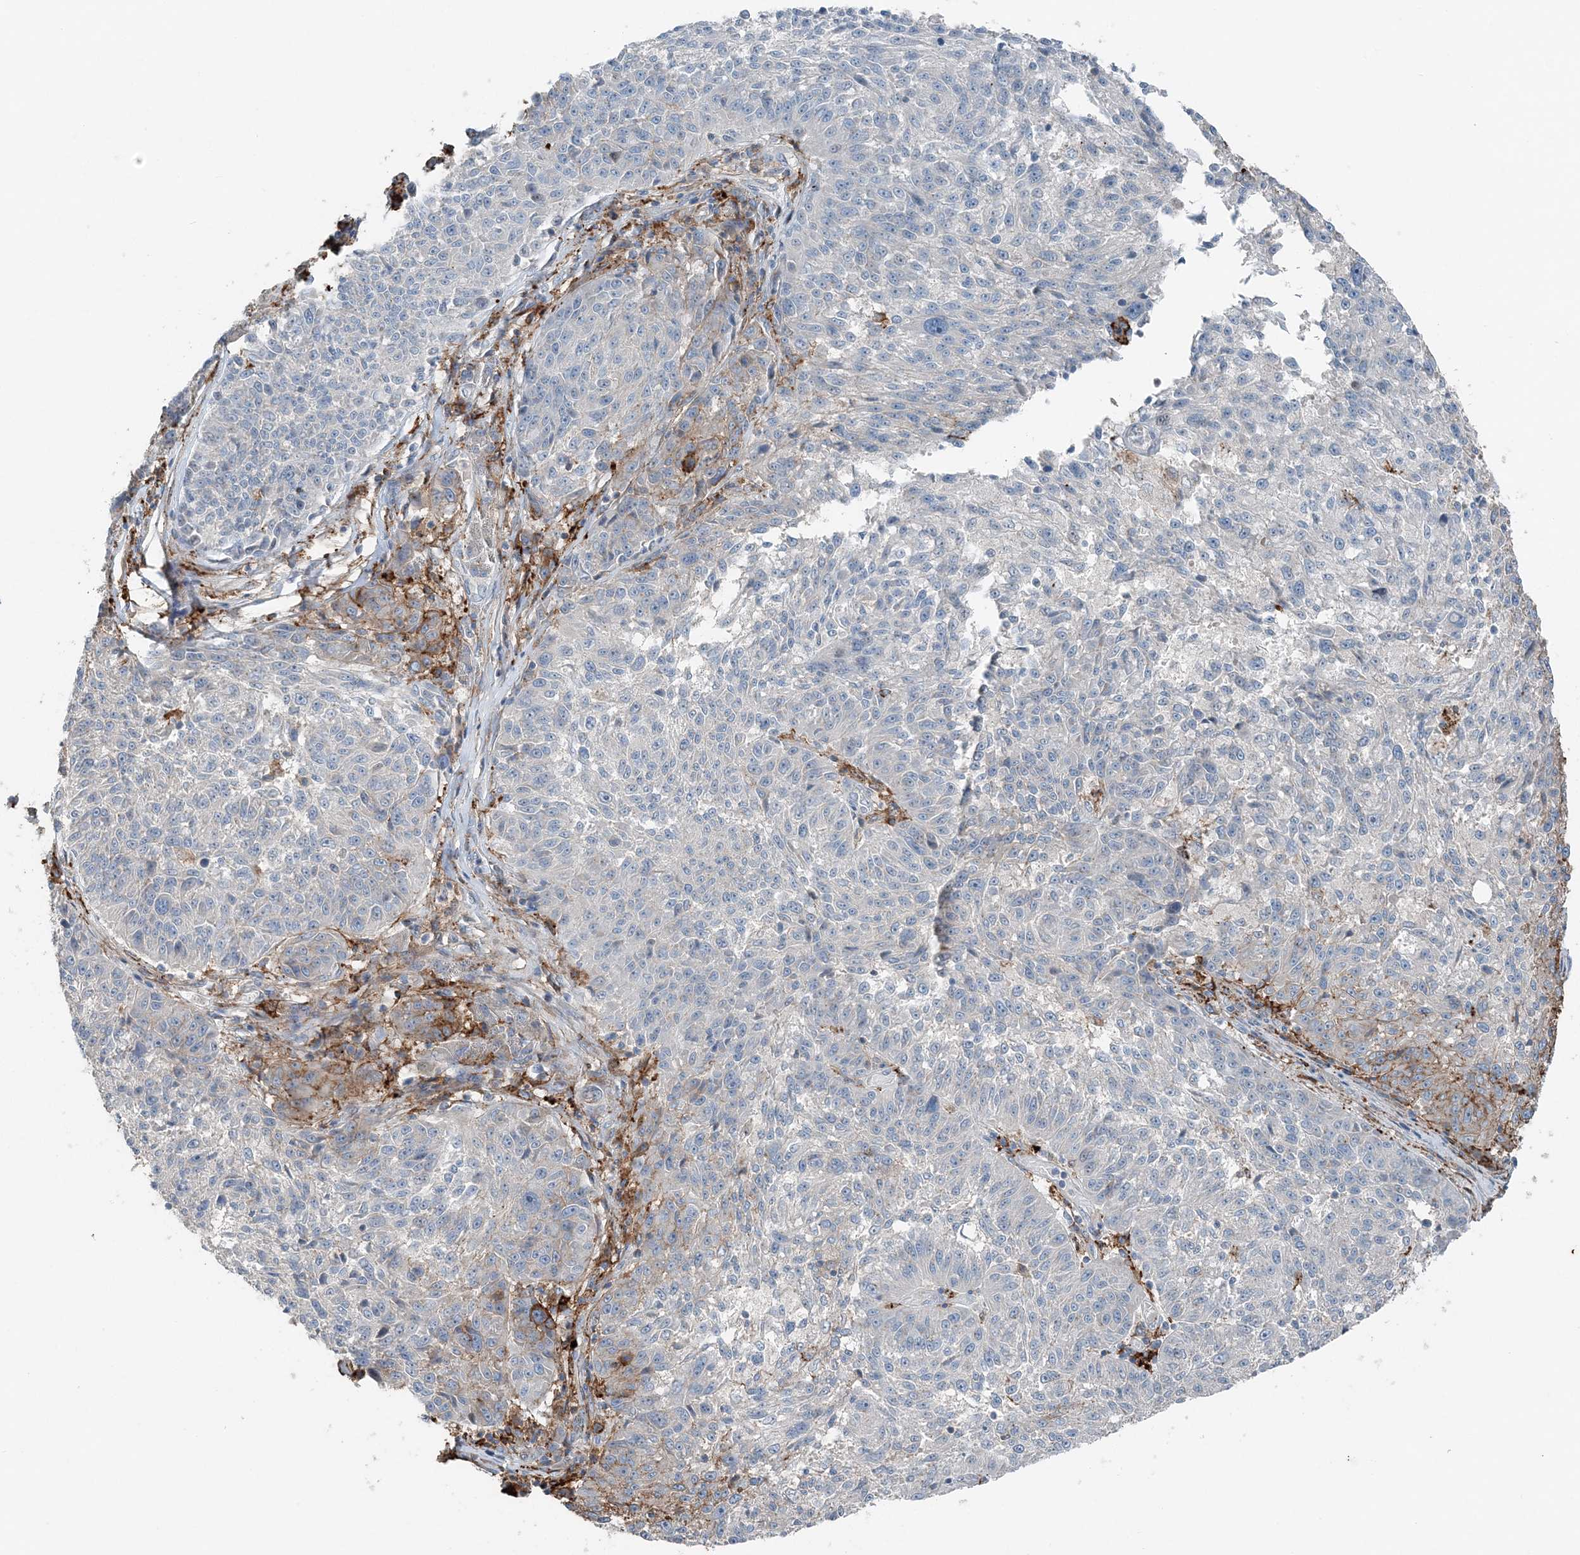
{"staining": {"intensity": "moderate", "quantity": "25%-75%", "location": "cytoplasmic/membranous"}, "tissue": "melanoma", "cell_type": "Tumor cells", "image_type": "cancer", "snomed": [{"axis": "morphology", "description": "Malignant melanoma, NOS"}, {"axis": "topography", "description": "Skin"}], "caption": "Moderate cytoplasmic/membranous expression for a protein is appreciated in about 25%-75% of tumor cells of melanoma using immunohistochemistry (IHC).", "gene": "KY", "patient": {"sex": "male", "age": 53}}